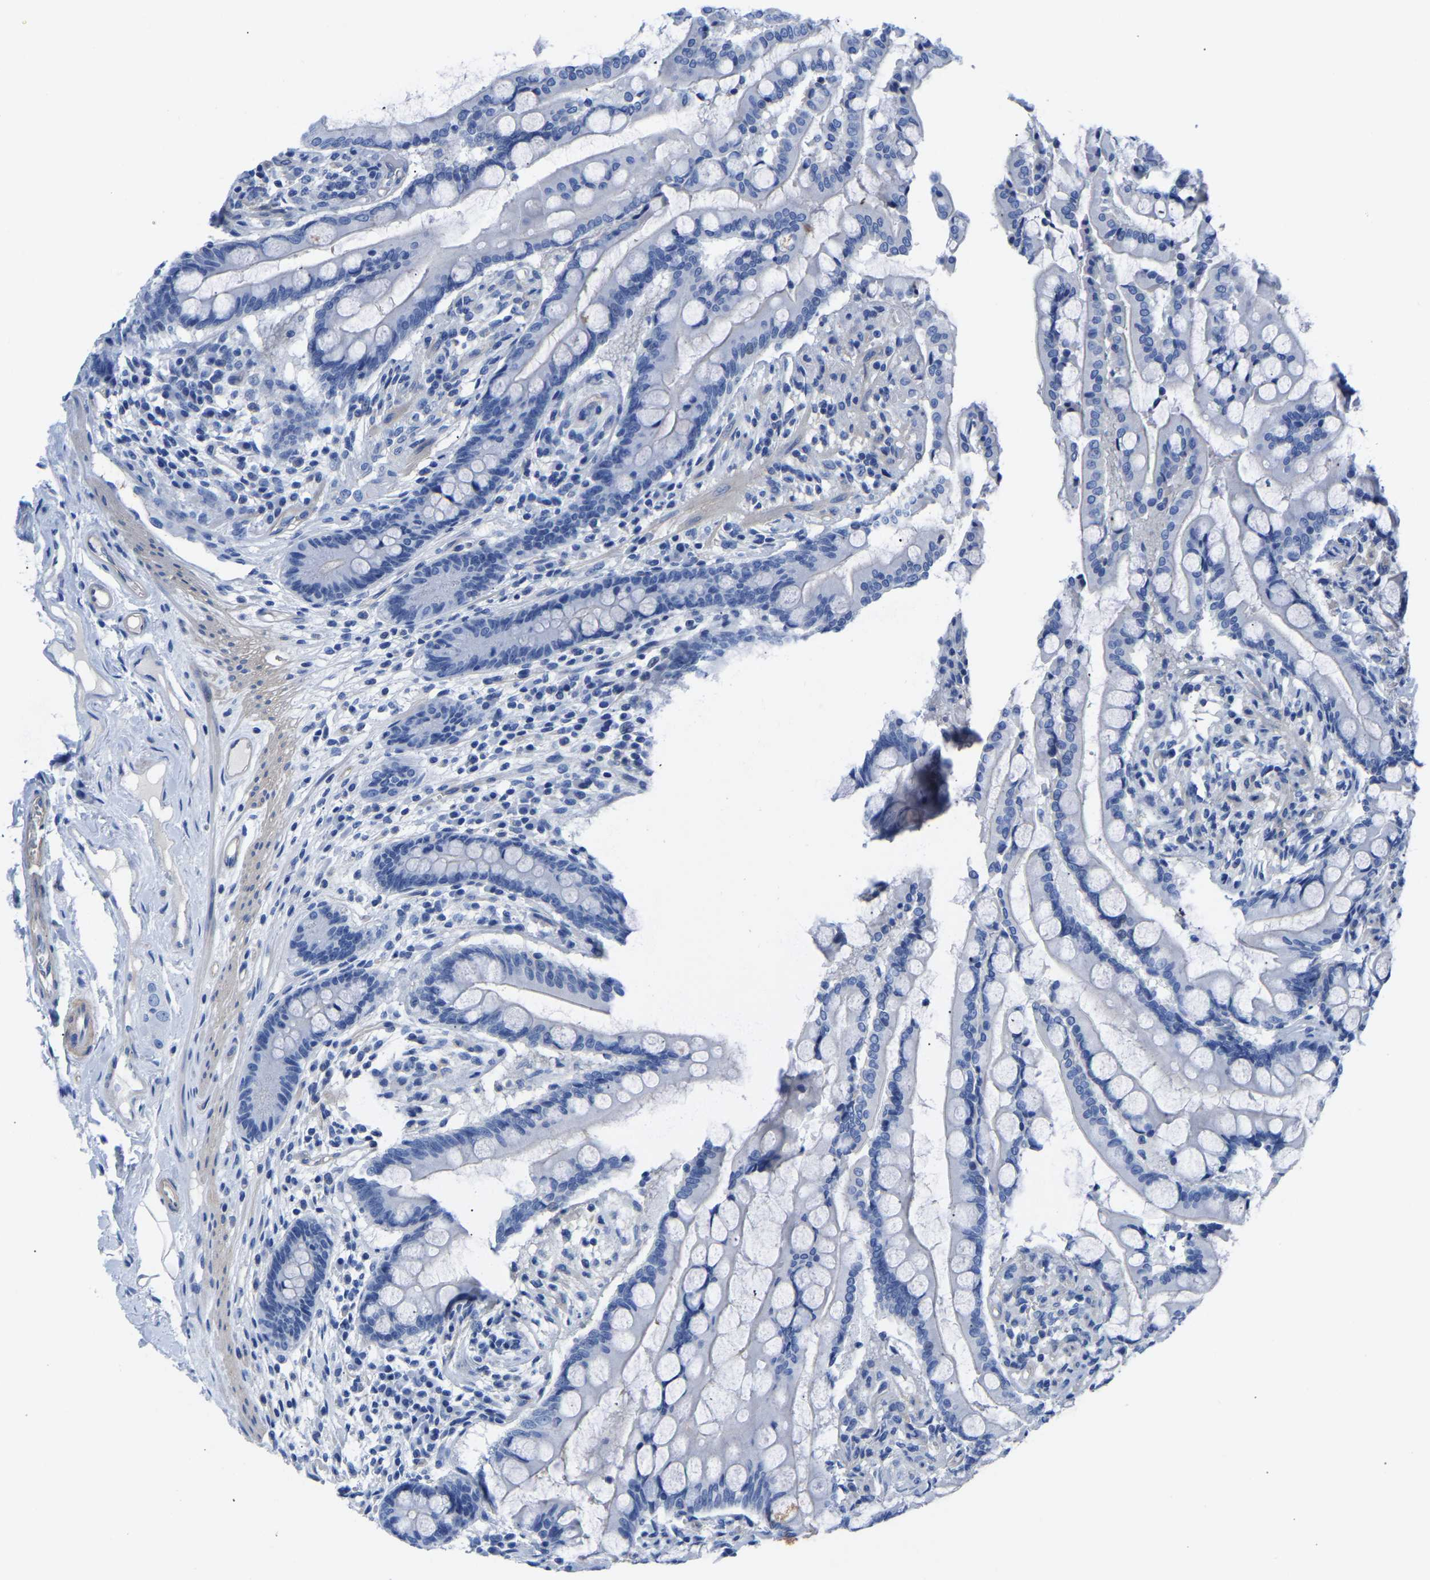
{"staining": {"intensity": "negative", "quantity": "none", "location": "none"}, "tissue": "colon", "cell_type": "Endothelial cells", "image_type": "normal", "snomed": [{"axis": "morphology", "description": "Normal tissue, NOS"}, {"axis": "topography", "description": "Colon"}], "caption": "DAB (3,3'-diaminobenzidine) immunohistochemical staining of benign colon displays no significant staining in endothelial cells.", "gene": "UPK3A", "patient": {"sex": "male", "age": 73}}